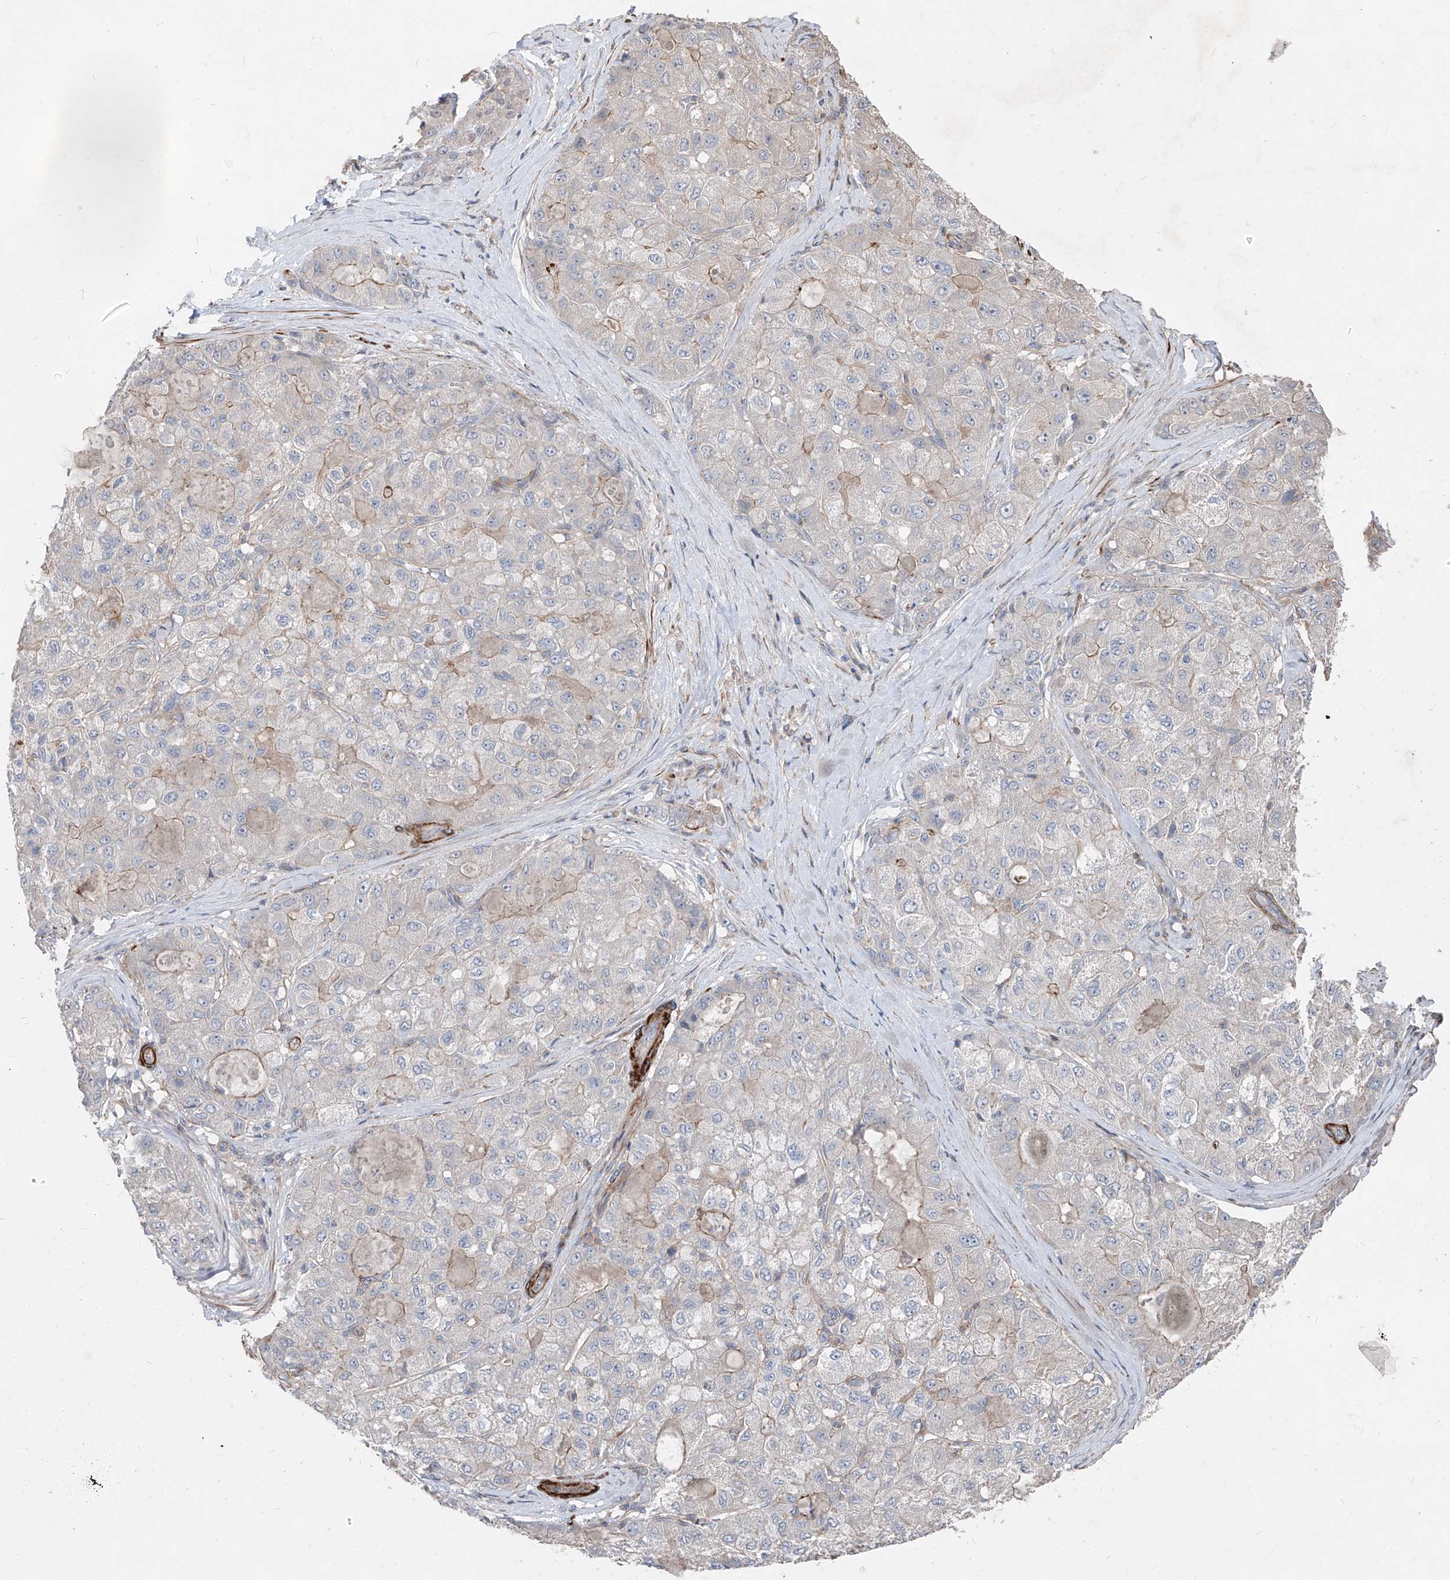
{"staining": {"intensity": "weak", "quantity": "<25%", "location": "cytoplasmic/membranous"}, "tissue": "liver cancer", "cell_type": "Tumor cells", "image_type": "cancer", "snomed": [{"axis": "morphology", "description": "Carcinoma, Hepatocellular, NOS"}, {"axis": "topography", "description": "Liver"}], "caption": "A high-resolution micrograph shows IHC staining of hepatocellular carcinoma (liver), which shows no significant positivity in tumor cells.", "gene": "UFD1", "patient": {"sex": "male", "age": 80}}